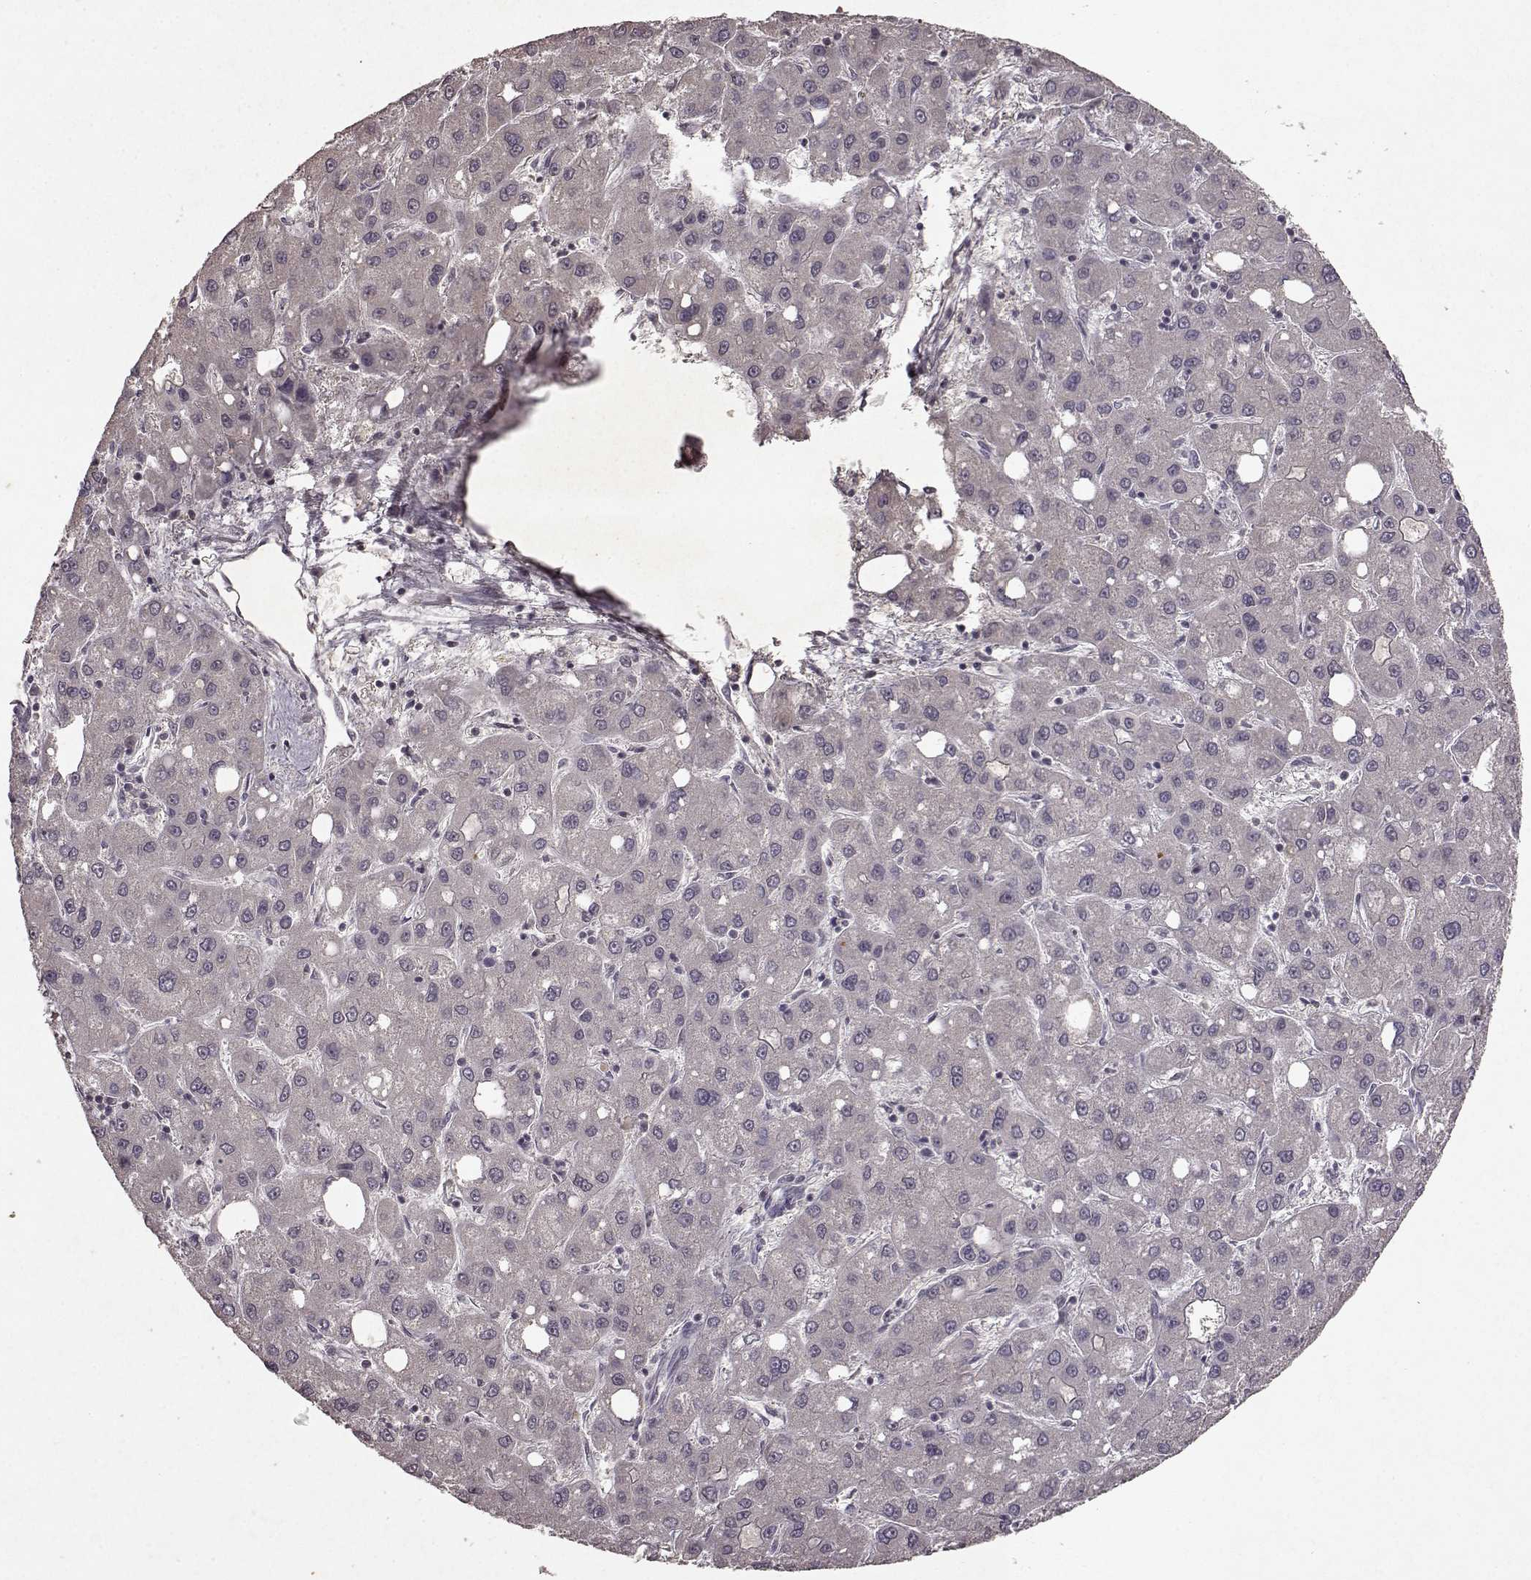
{"staining": {"intensity": "negative", "quantity": "none", "location": "none"}, "tissue": "liver cancer", "cell_type": "Tumor cells", "image_type": "cancer", "snomed": [{"axis": "morphology", "description": "Carcinoma, Hepatocellular, NOS"}, {"axis": "topography", "description": "Liver"}], "caption": "There is no significant staining in tumor cells of hepatocellular carcinoma (liver).", "gene": "LHB", "patient": {"sex": "male", "age": 73}}